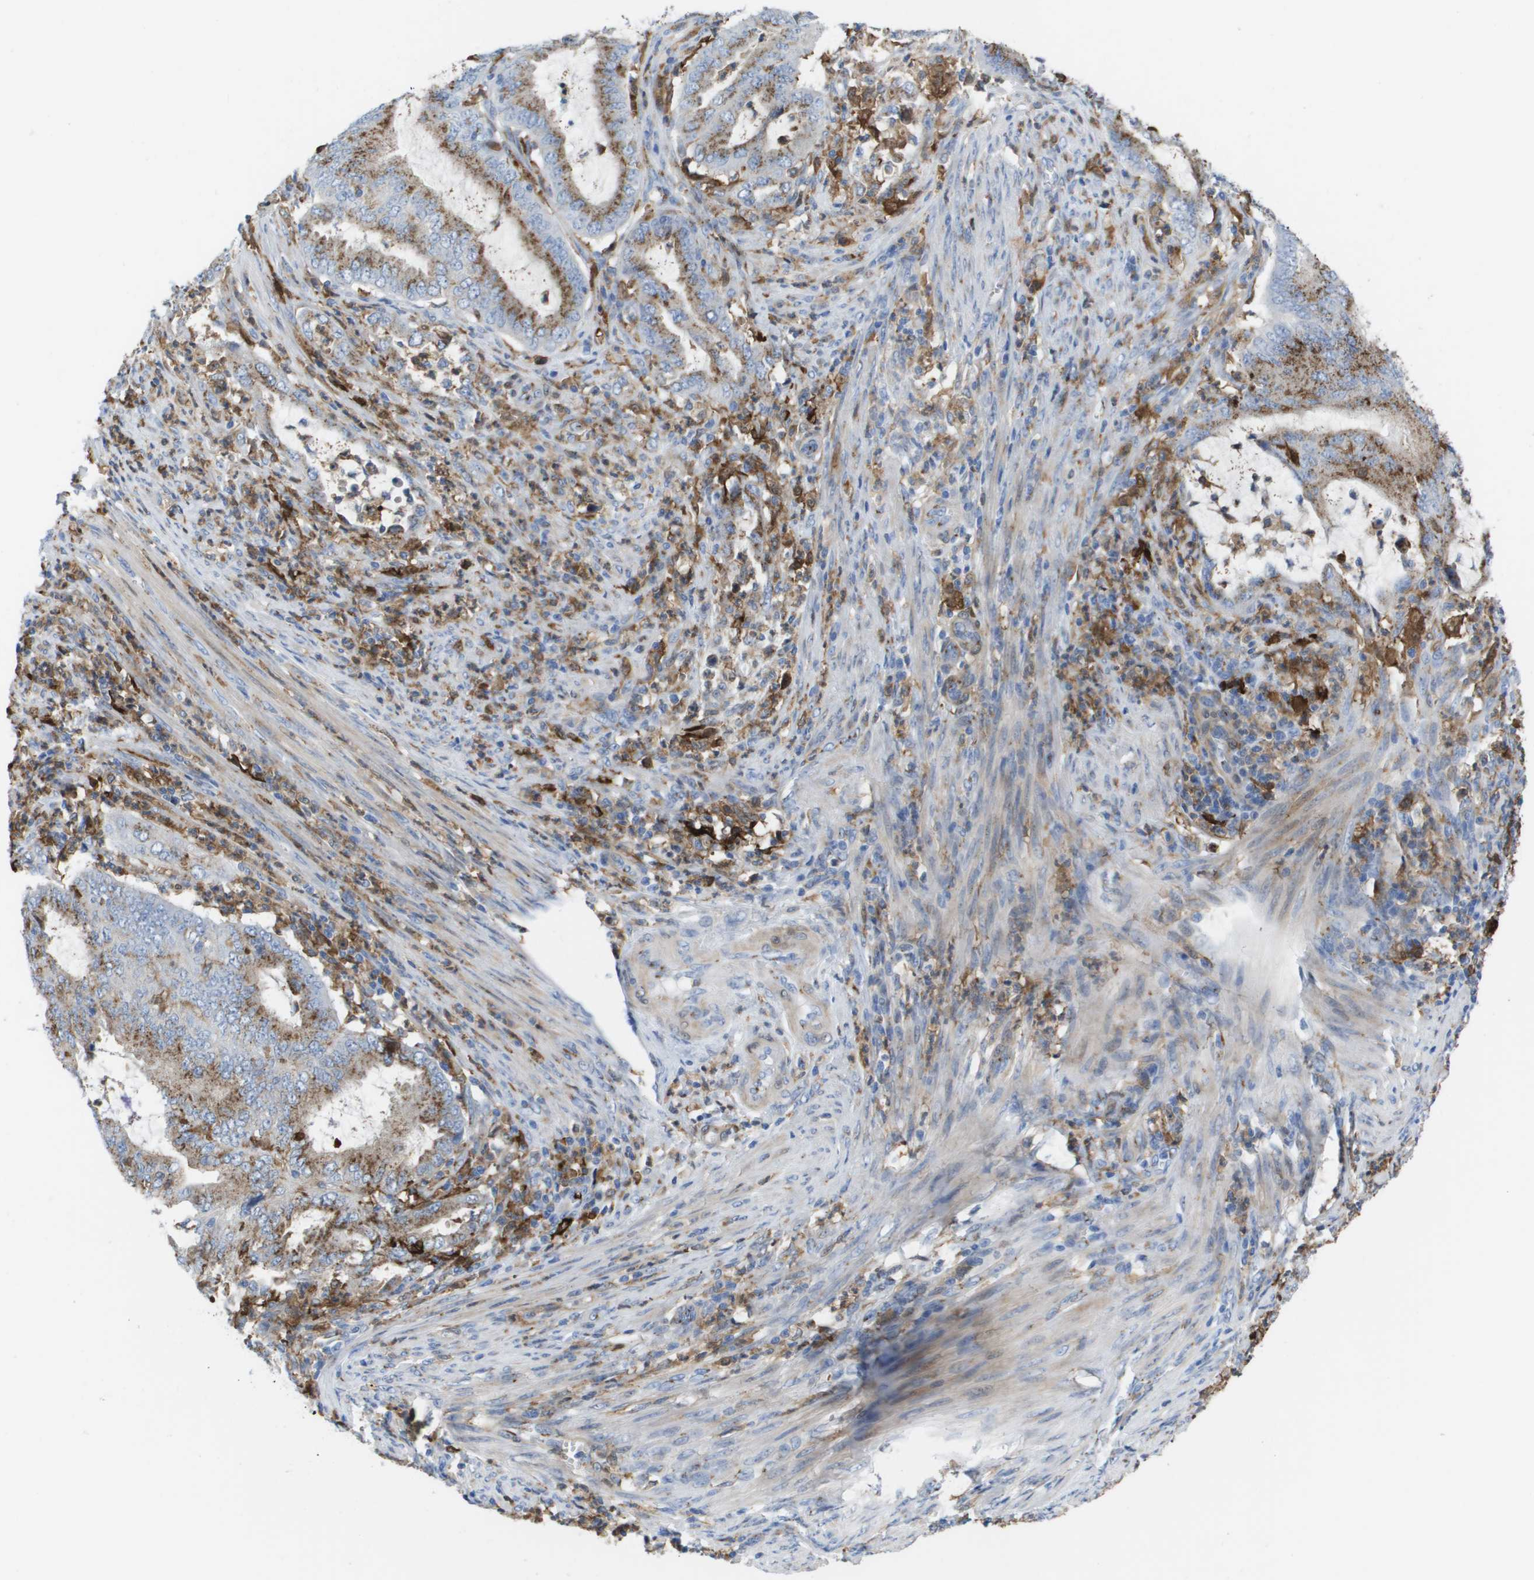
{"staining": {"intensity": "moderate", "quantity": ">75%", "location": "cytoplasmic/membranous"}, "tissue": "endometrial cancer", "cell_type": "Tumor cells", "image_type": "cancer", "snomed": [{"axis": "morphology", "description": "Adenocarcinoma, NOS"}, {"axis": "topography", "description": "Endometrium"}], "caption": "Endometrial cancer stained for a protein shows moderate cytoplasmic/membranous positivity in tumor cells. The staining is performed using DAB (3,3'-diaminobenzidine) brown chromogen to label protein expression. The nuclei are counter-stained blue using hematoxylin.", "gene": "SLC37A2", "patient": {"sex": "female", "age": 70}}